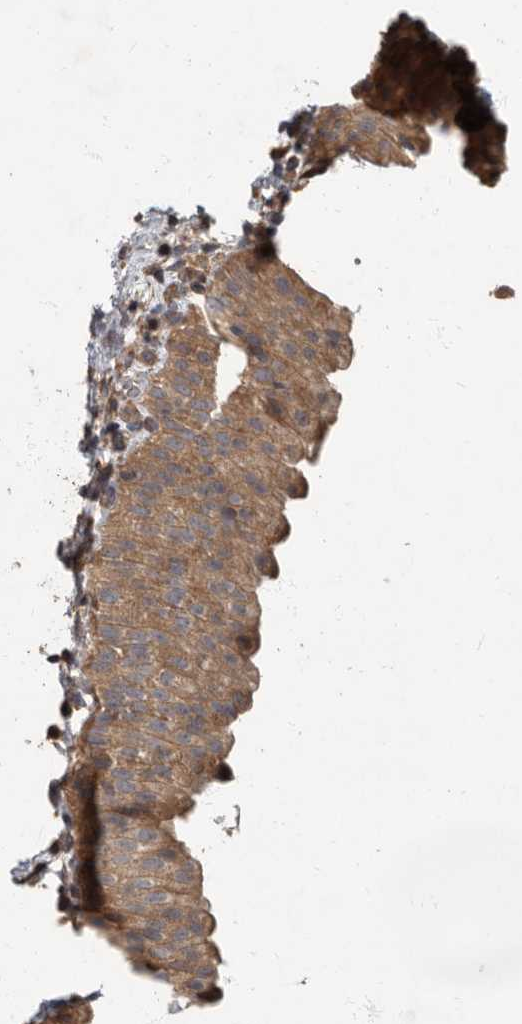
{"staining": {"intensity": "moderate", "quantity": ">75%", "location": "cytoplasmic/membranous"}, "tissue": "urinary bladder", "cell_type": "Urothelial cells", "image_type": "normal", "snomed": [{"axis": "morphology", "description": "Normal tissue, NOS"}, {"axis": "topography", "description": "Urinary bladder"}], "caption": "Protein staining by immunohistochemistry (IHC) shows moderate cytoplasmic/membranous staining in approximately >75% of urothelial cells in unremarkable urinary bladder.", "gene": "IQCK", "patient": {"sex": "male", "age": 82}}